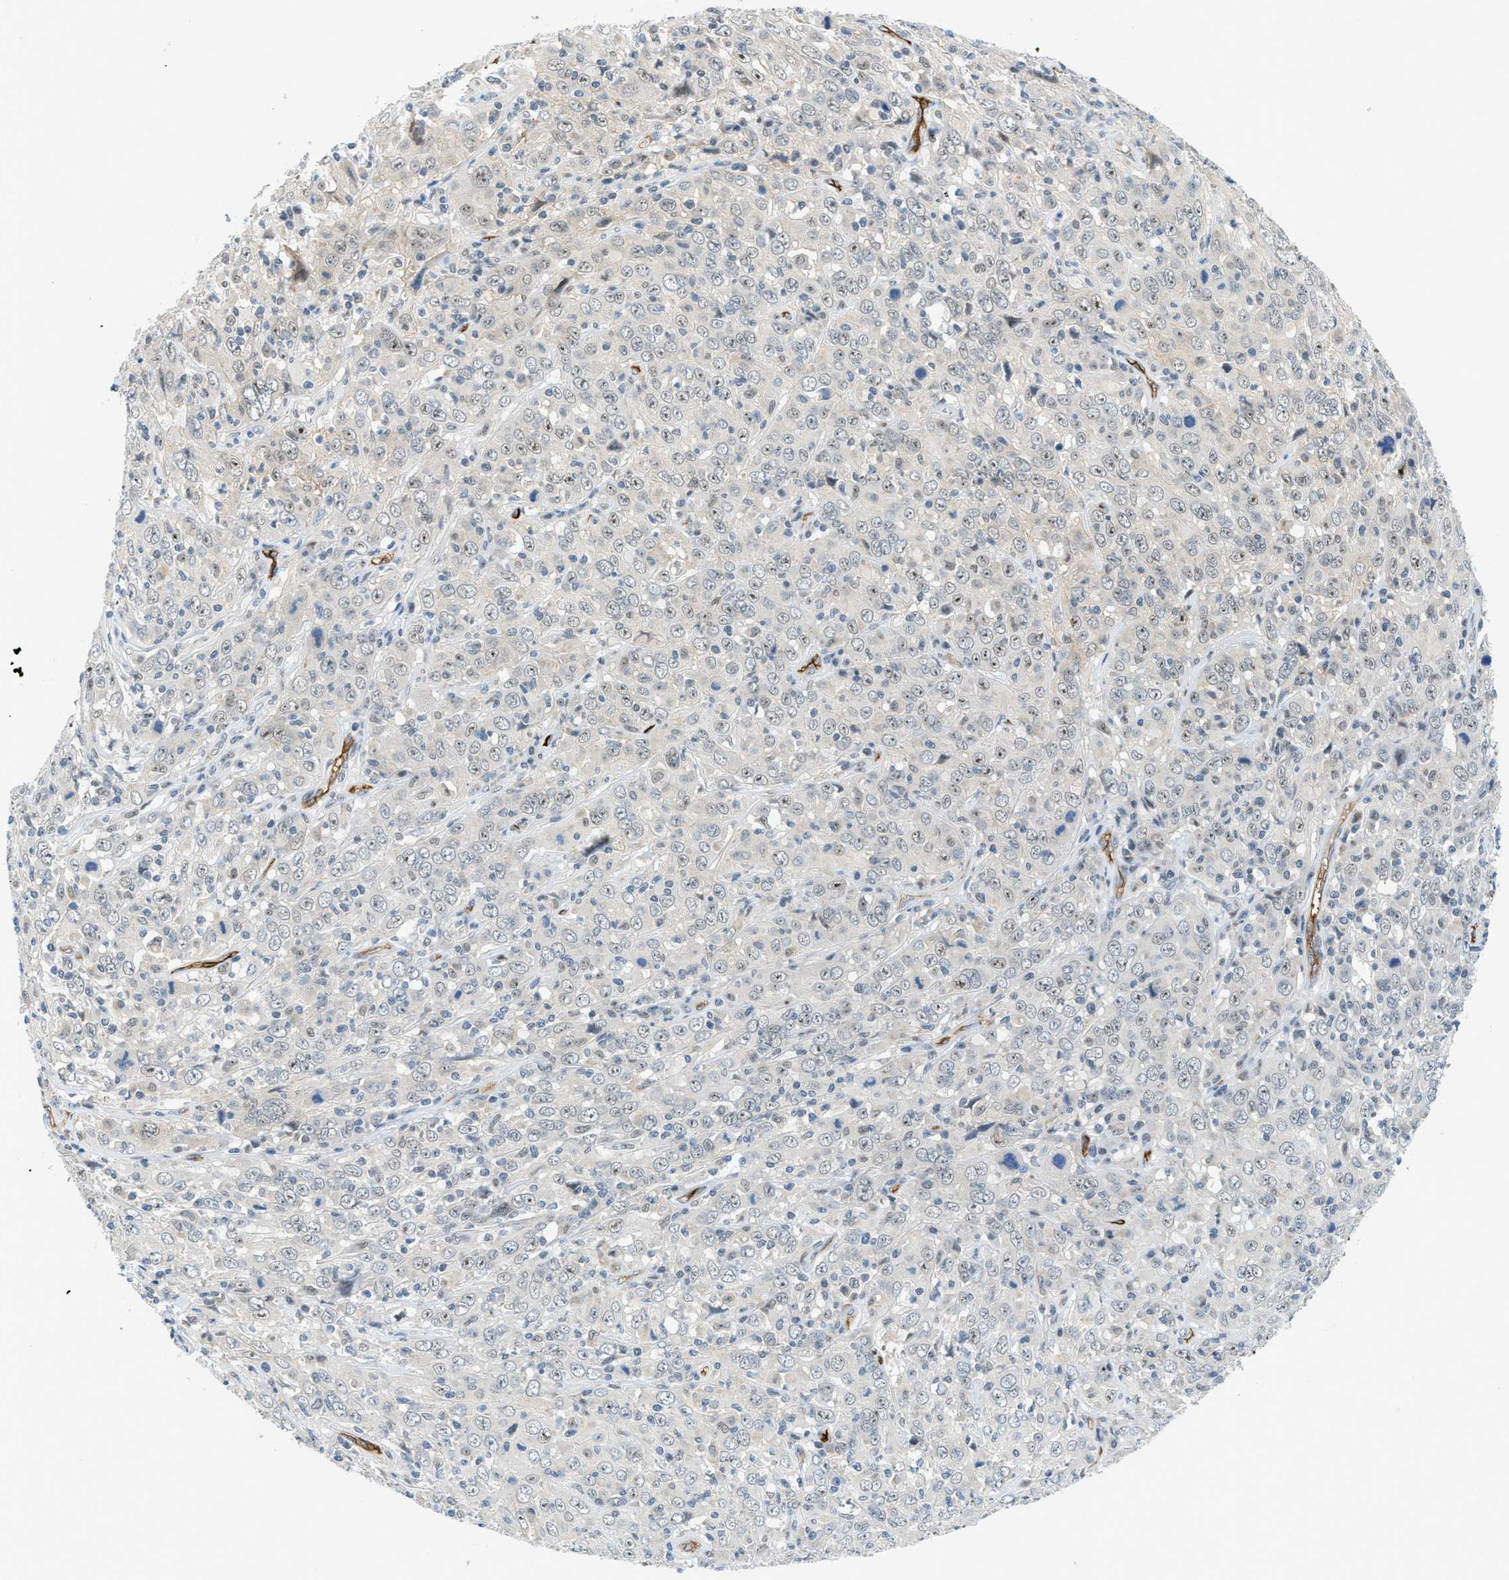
{"staining": {"intensity": "weak", "quantity": "<25%", "location": "nuclear"}, "tissue": "cervical cancer", "cell_type": "Tumor cells", "image_type": "cancer", "snomed": [{"axis": "morphology", "description": "Squamous cell carcinoma, NOS"}, {"axis": "topography", "description": "Cervix"}], "caption": "Cervical squamous cell carcinoma stained for a protein using IHC reveals no staining tumor cells.", "gene": "SLCO2A1", "patient": {"sex": "female", "age": 46}}